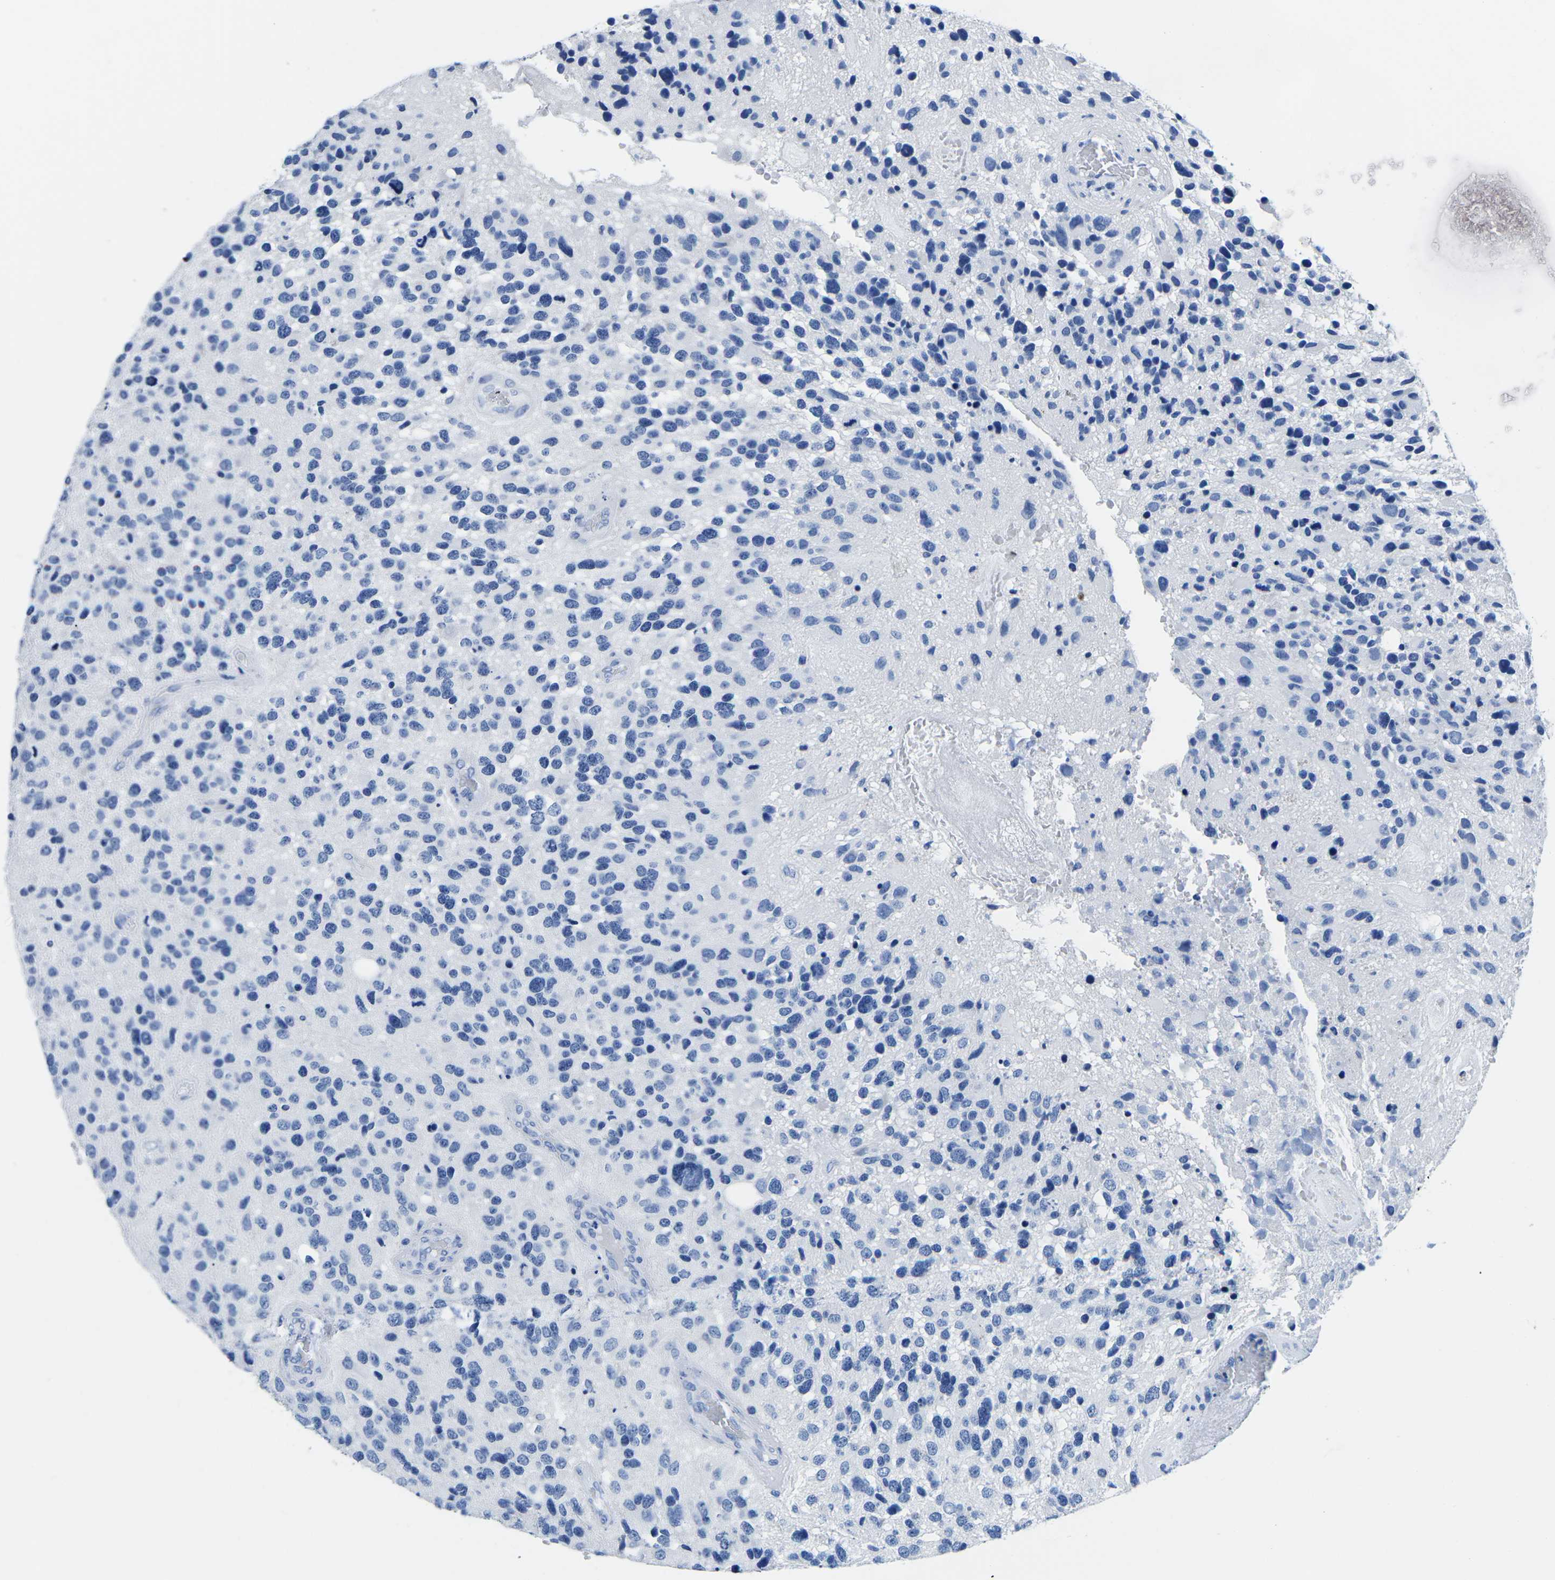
{"staining": {"intensity": "negative", "quantity": "none", "location": "none"}, "tissue": "glioma", "cell_type": "Tumor cells", "image_type": "cancer", "snomed": [{"axis": "morphology", "description": "Glioma, malignant, High grade"}, {"axis": "topography", "description": "Brain"}], "caption": "IHC of human malignant glioma (high-grade) exhibits no positivity in tumor cells. (DAB (3,3'-diaminobenzidine) IHC visualized using brightfield microscopy, high magnification).", "gene": "CYP1A2", "patient": {"sex": "female", "age": 58}}